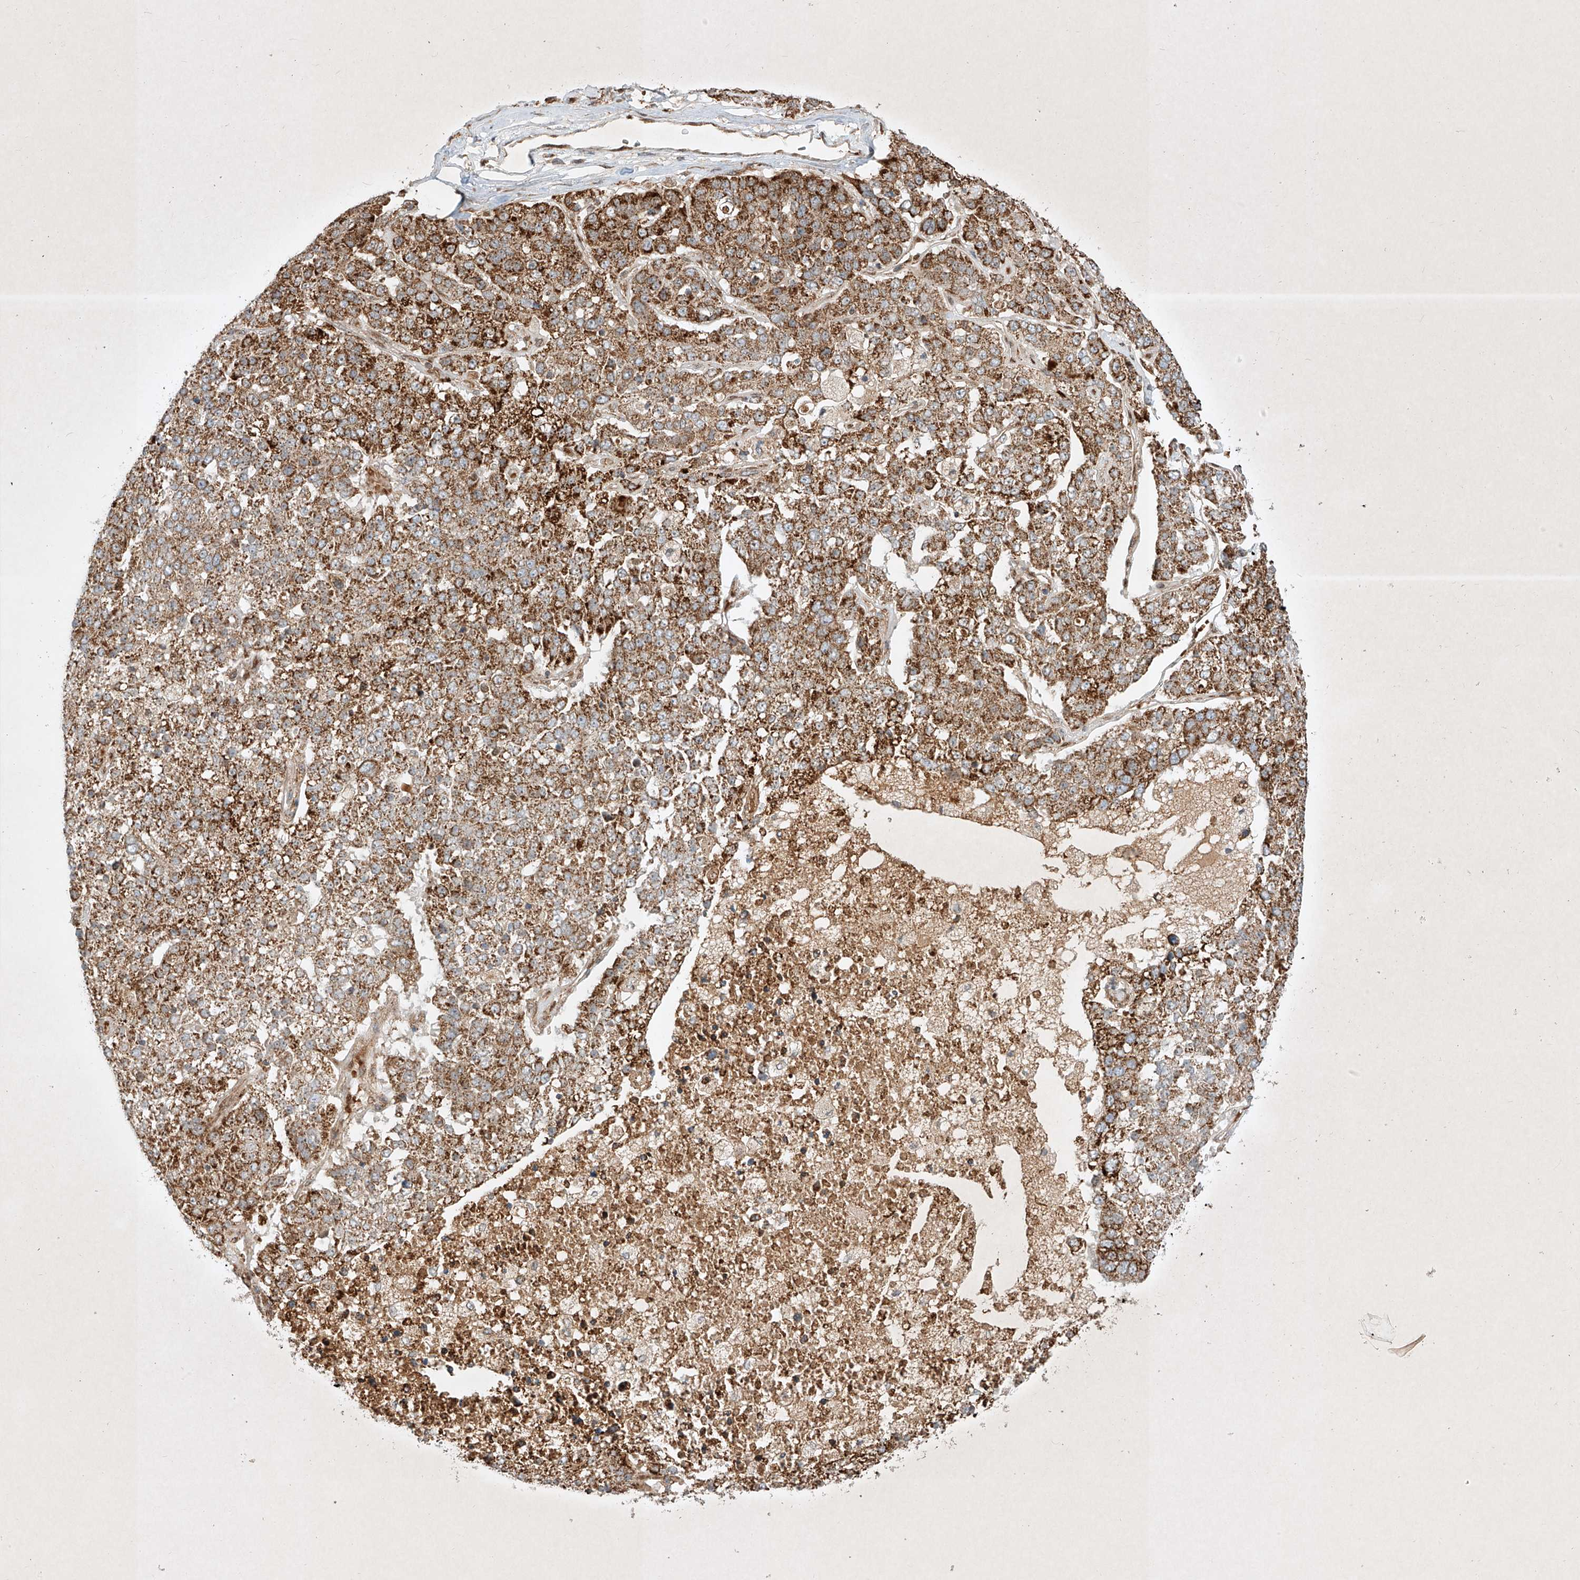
{"staining": {"intensity": "moderate", "quantity": ">75%", "location": "cytoplasmic/membranous"}, "tissue": "pancreatic cancer", "cell_type": "Tumor cells", "image_type": "cancer", "snomed": [{"axis": "morphology", "description": "Adenocarcinoma, NOS"}, {"axis": "topography", "description": "Pancreas"}], "caption": "This is a micrograph of immunohistochemistry staining of pancreatic cancer (adenocarcinoma), which shows moderate expression in the cytoplasmic/membranous of tumor cells.", "gene": "EPG5", "patient": {"sex": "female", "age": 61}}